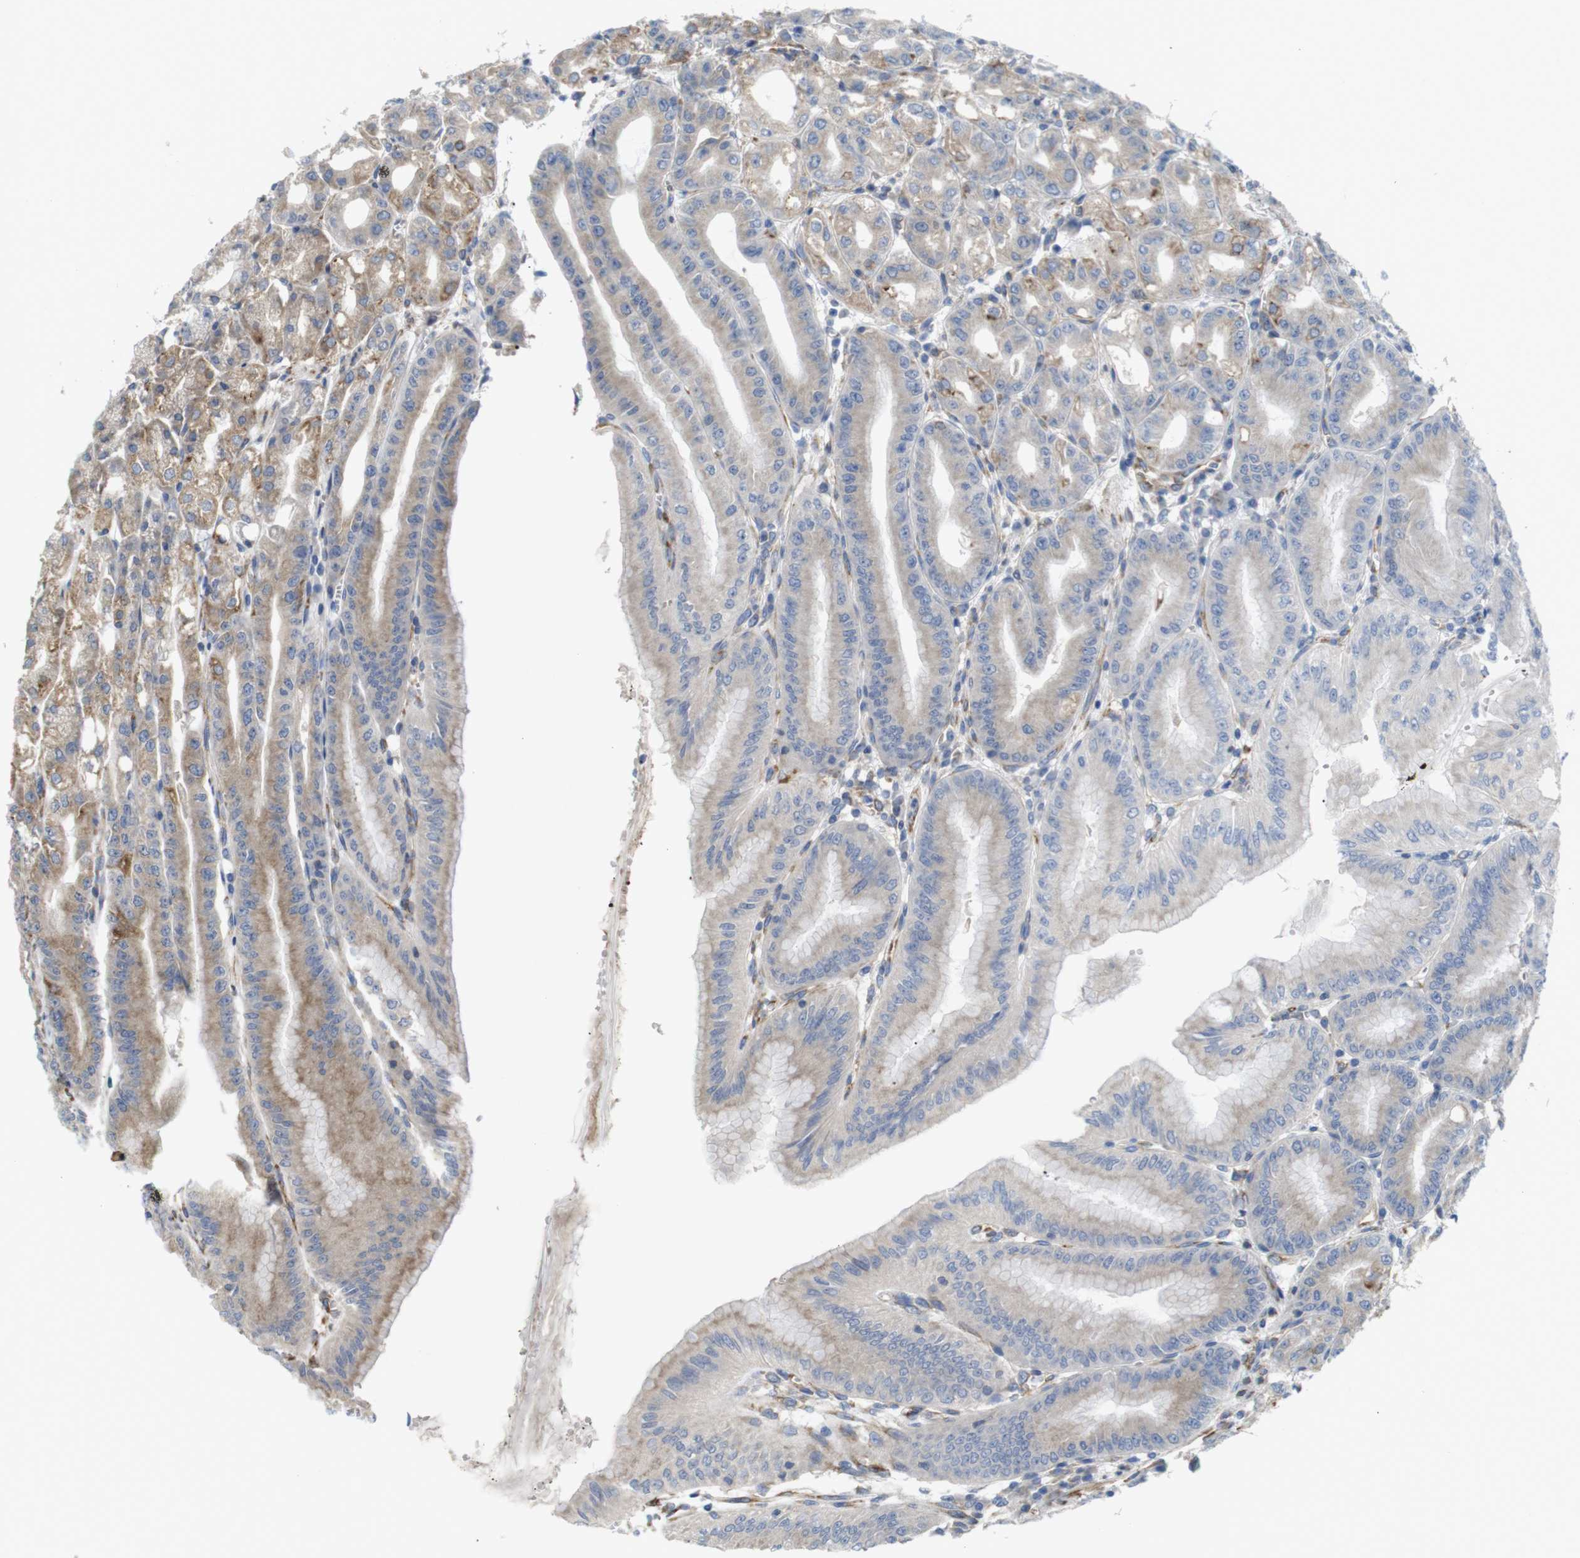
{"staining": {"intensity": "strong", "quantity": ">75%", "location": "cytoplasmic/membranous"}, "tissue": "stomach", "cell_type": "Glandular cells", "image_type": "normal", "snomed": [{"axis": "morphology", "description": "Normal tissue, NOS"}, {"axis": "topography", "description": "Stomach, lower"}], "caption": "DAB immunohistochemical staining of benign stomach reveals strong cytoplasmic/membranous protein expression in approximately >75% of glandular cells.", "gene": "PCNX2", "patient": {"sex": "male", "age": 71}}